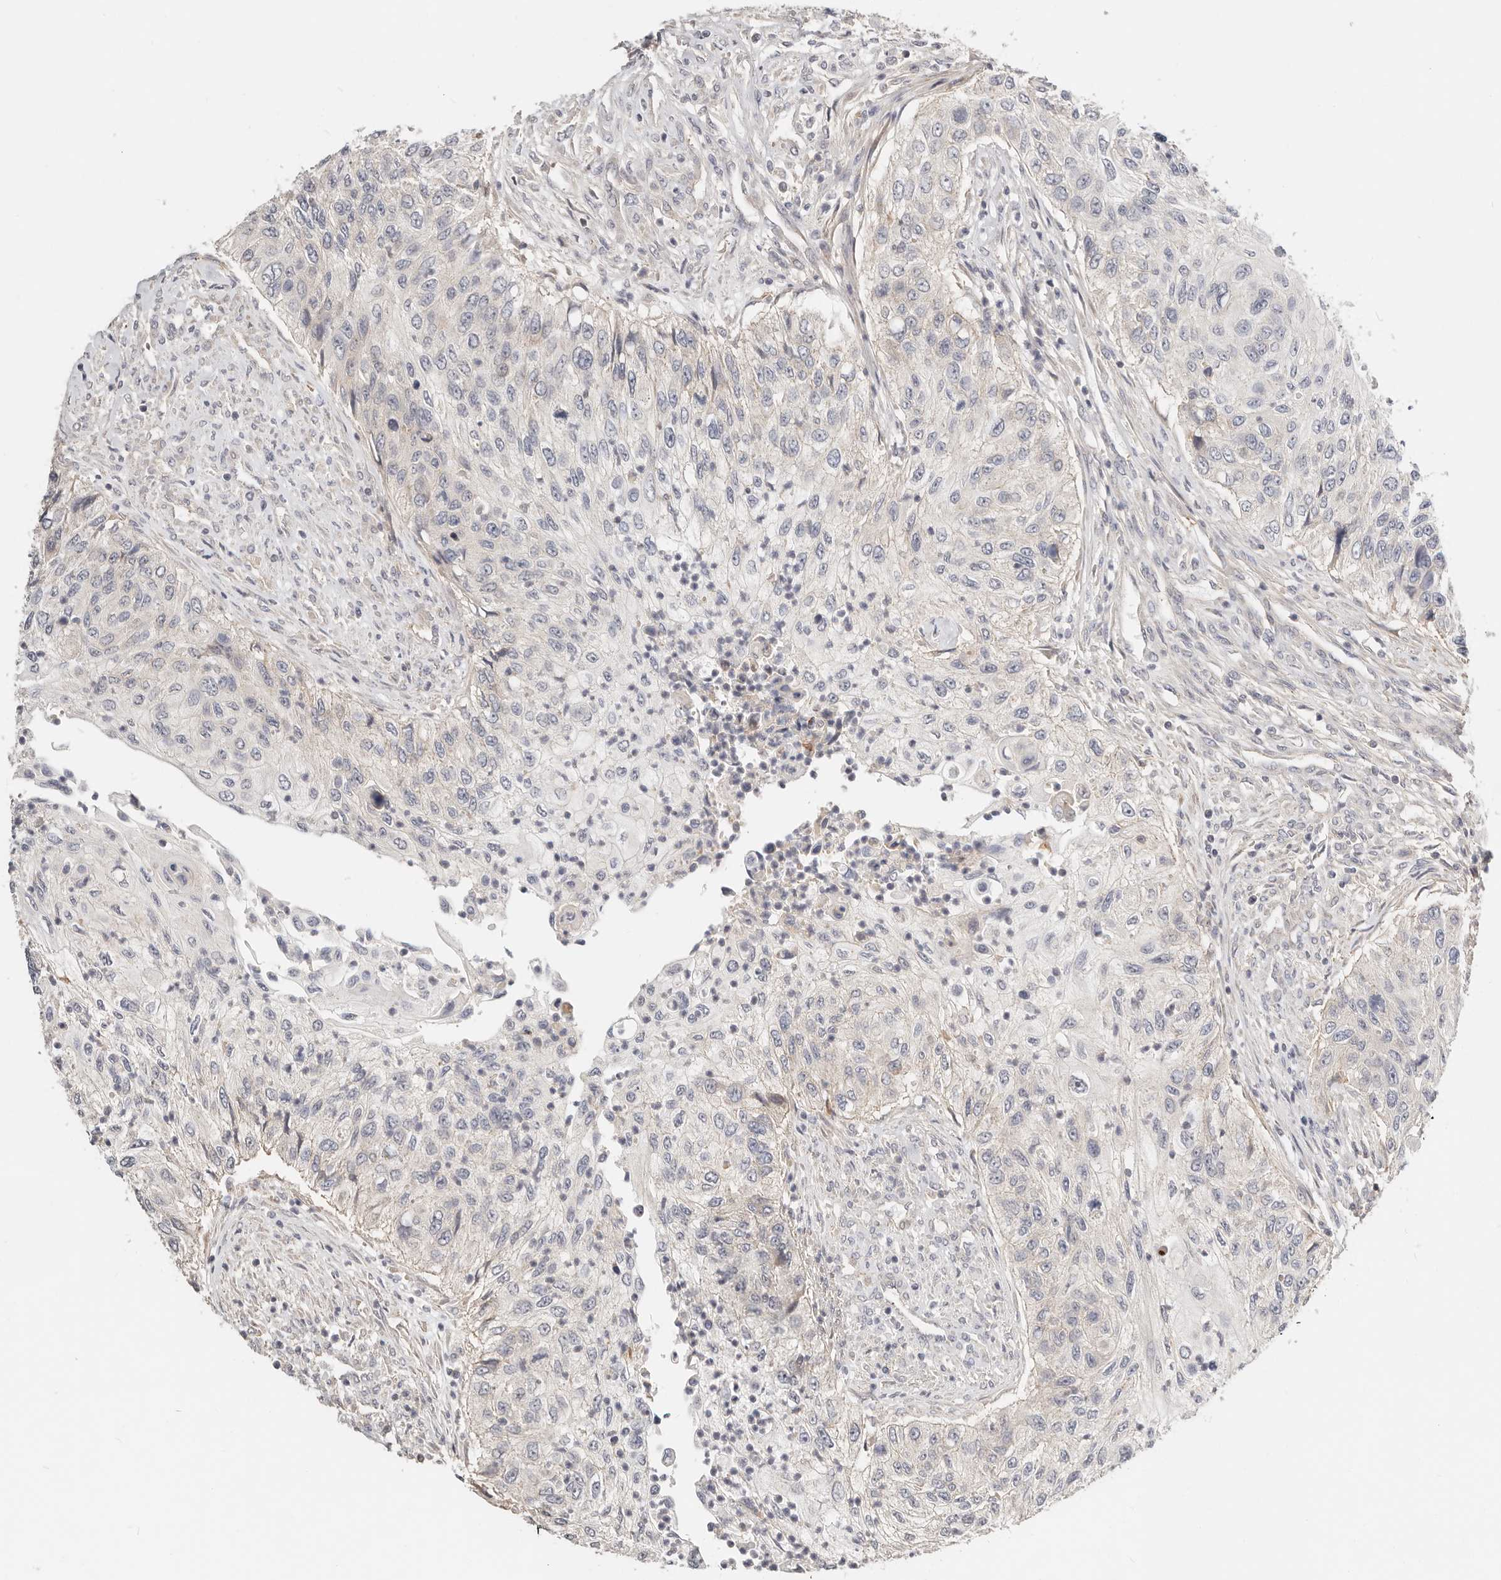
{"staining": {"intensity": "negative", "quantity": "none", "location": "none"}, "tissue": "urothelial cancer", "cell_type": "Tumor cells", "image_type": "cancer", "snomed": [{"axis": "morphology", "description": "Urothelial carcinoma, High grade"}, {"axis": "topography", "description": "Urinary bladder"}], "caption": "IHC of human high-grade urothelial carcinoma displays no positivity in tumor cells.", "gene": "ZRANB1", "patient": {"sex": "female", "age": 60}}